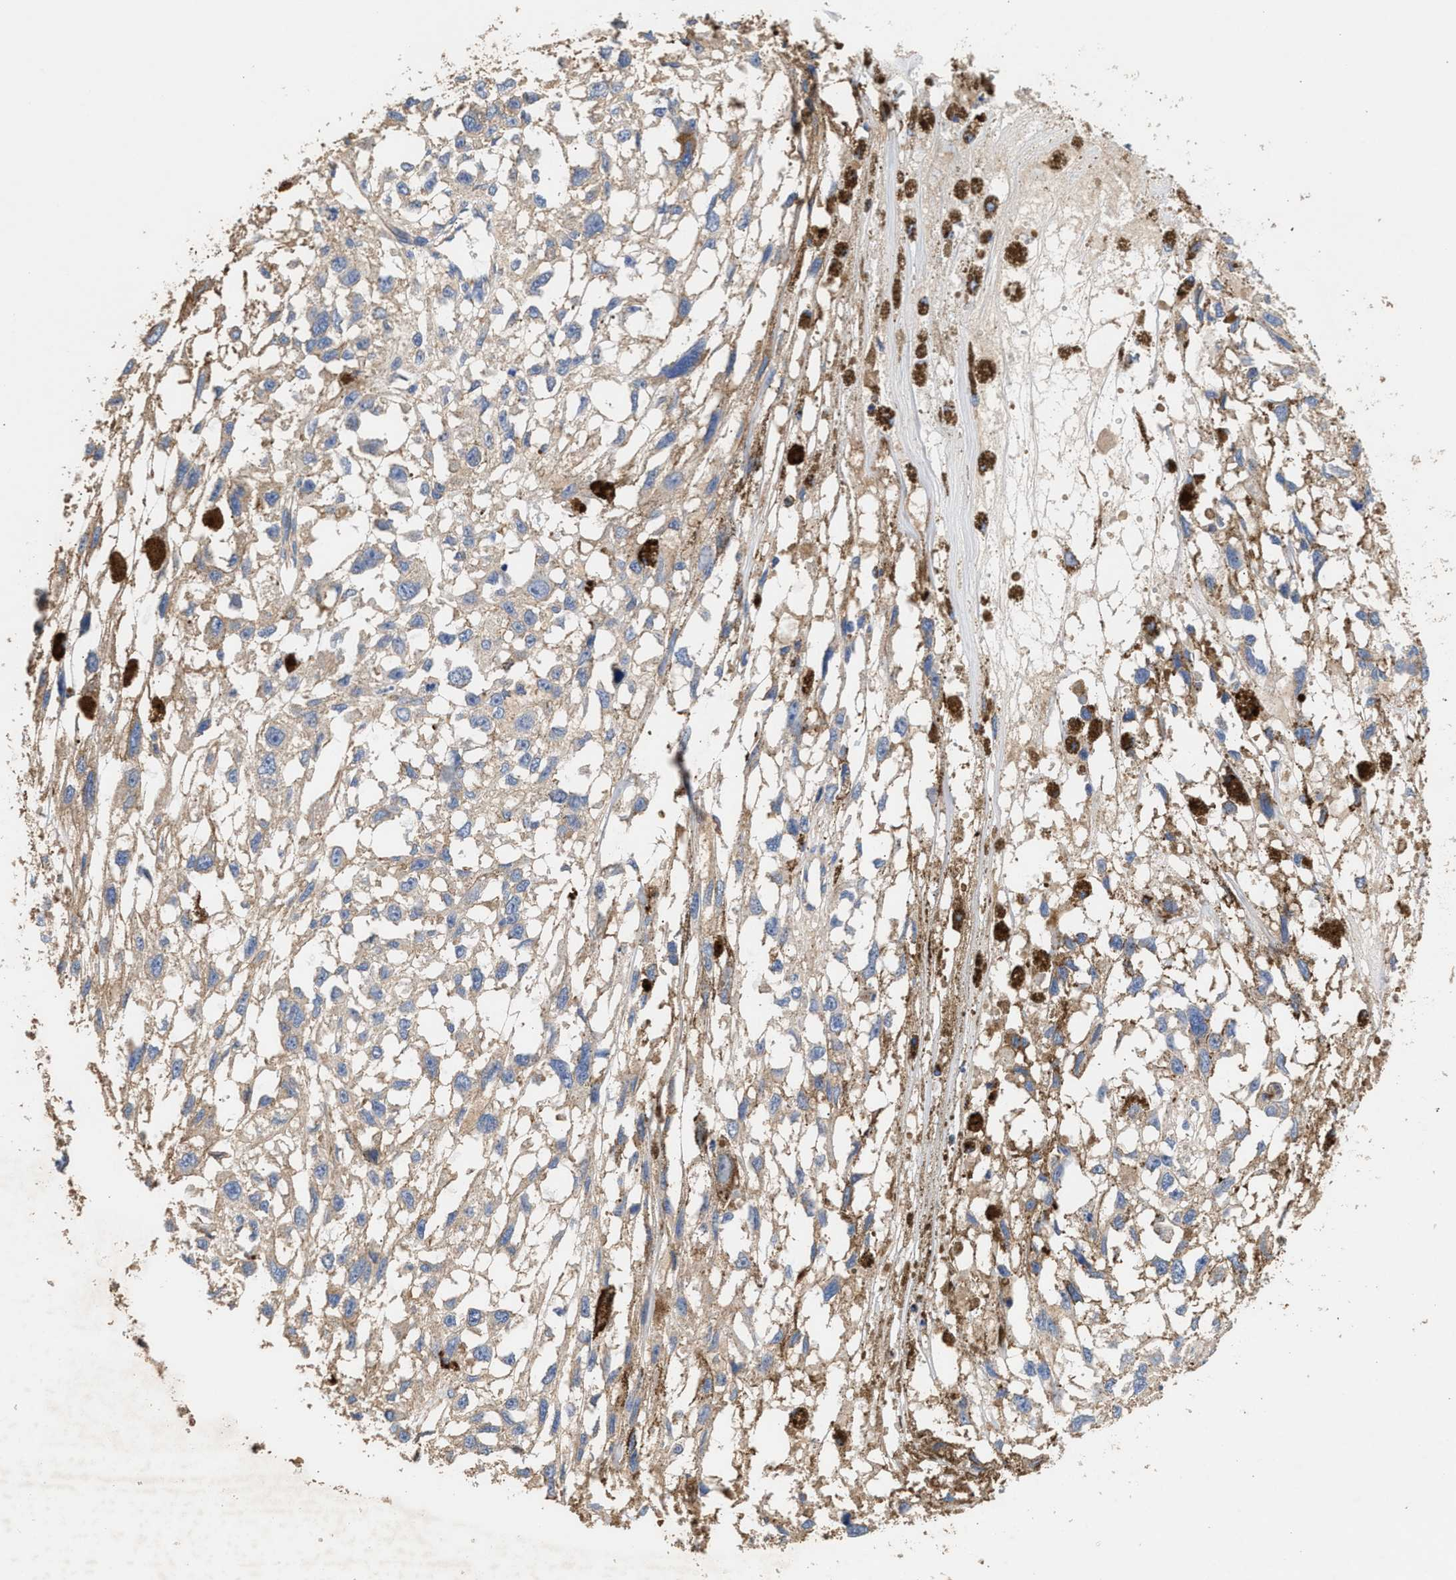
{"staining": {"intensity": "weak", "quantity": "<25%", "location": "cytoplasmic/membranous"}, "tissue": "melanoma", "cell_type": "Tumor cells", "image_type": "cancer", "snomed": [{"axis": "morphology", "description": "Malignant melanoma, Metastatic site"}, {"axis": "topography", "description": "Lymph node"}], "caption": "Melanoma was stained to show a protein in brown. There is no significant expression in tumor cells.", "gene": "KLB", "patient": {"sex": "male", "age": 59}}